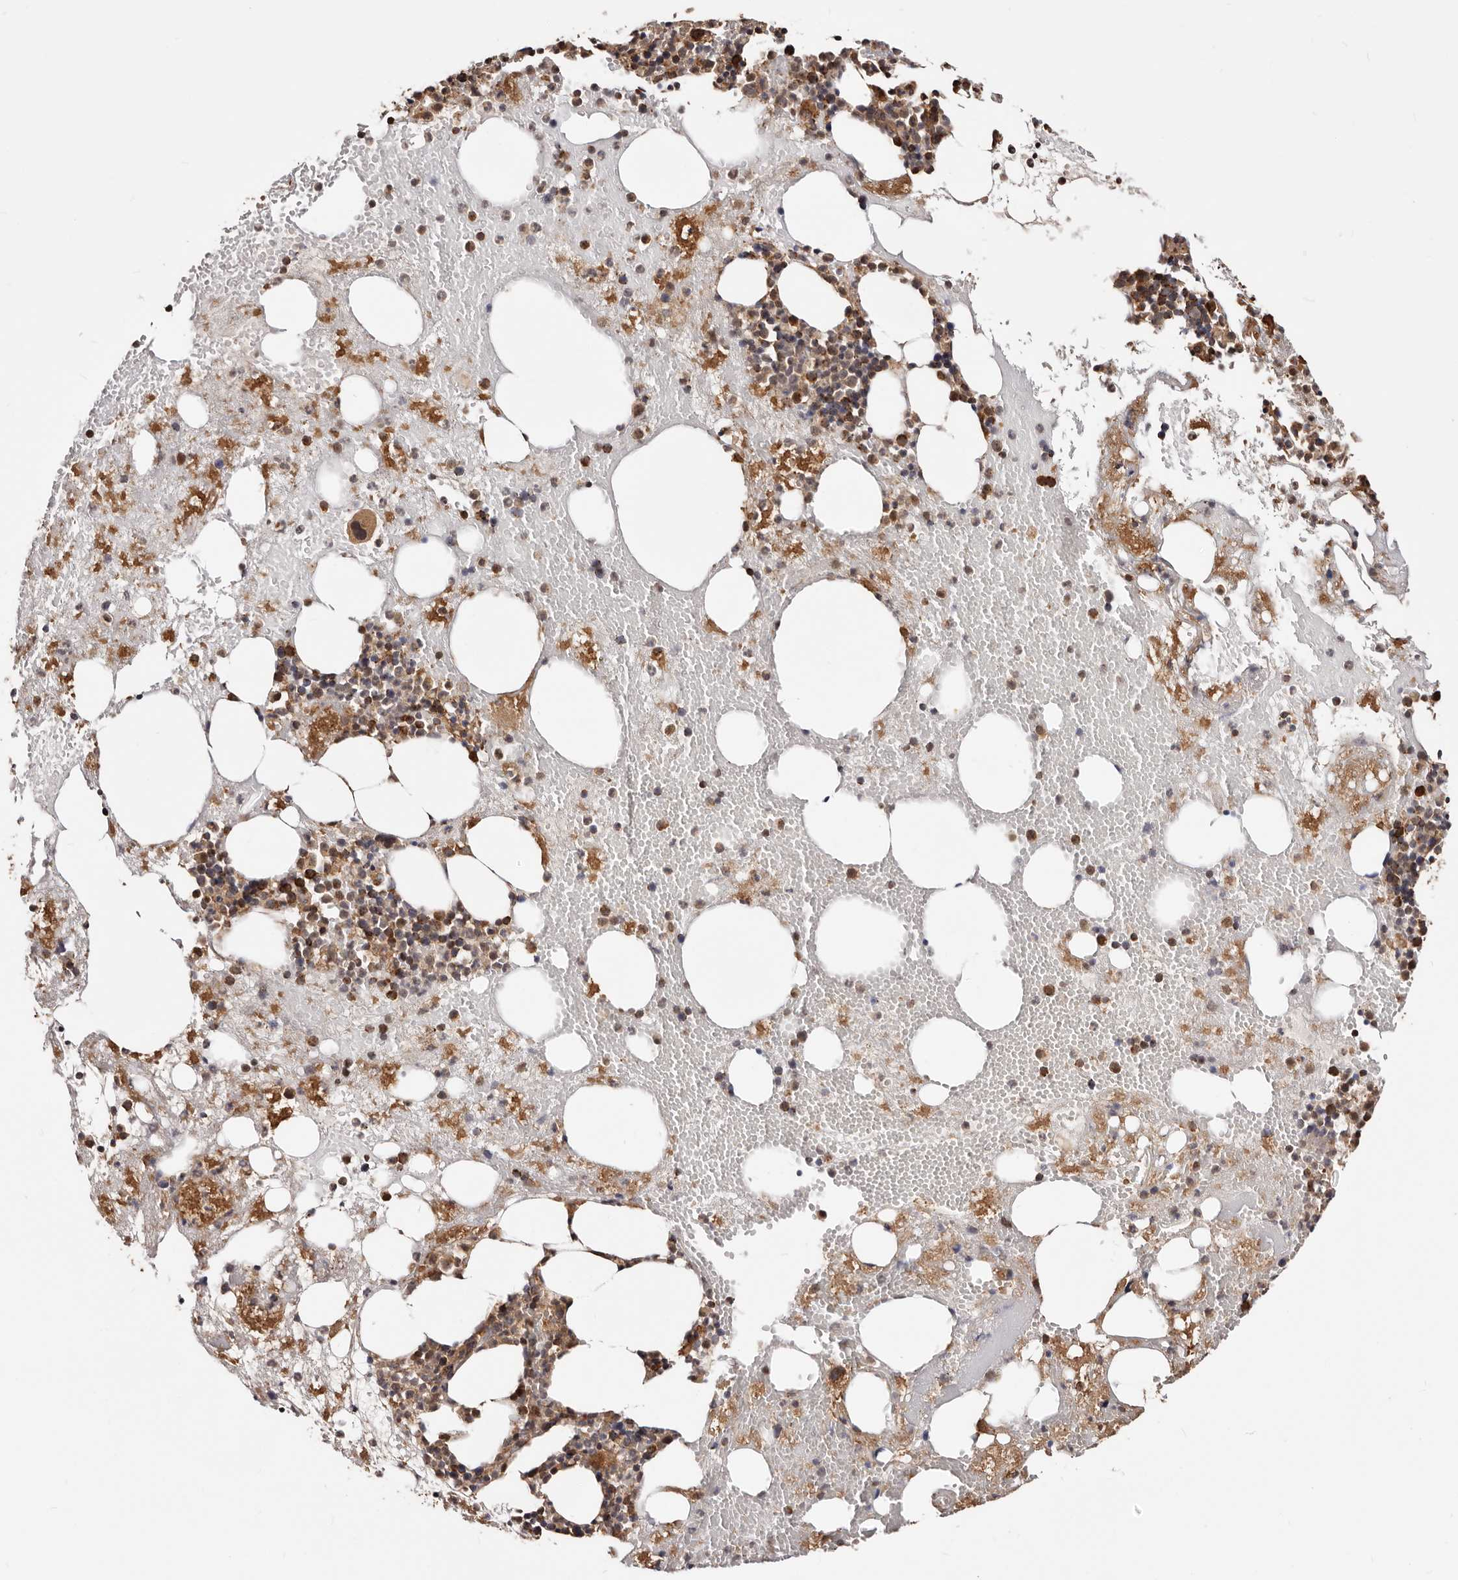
{"staining": {"intensity": "moderate", "quantity": ">75%", "location": "cytoplasmic/membranous"}, "tissue": "bone marrow", "cell_type": "Hematopoietic cells", "image_type": "normal", "snomed": [{"axis": "morphology", "description": "Normal tissue, NOS"}, {"axis": "morphology", "description": "Inflammation, NOS"}, {"axis": "topography", "description": "Bone marrow"}], "caption": "IHC (DAB) staining of benign bone marrow shows moderate cytoplasmic/membranous protein staining in about >75% of hematopoietic cells. (brown staining indicates protein expression, while blue staining denotes nuclei).", "gene": "PRKACB", "patient": {"sex": "female", "age": 48}}